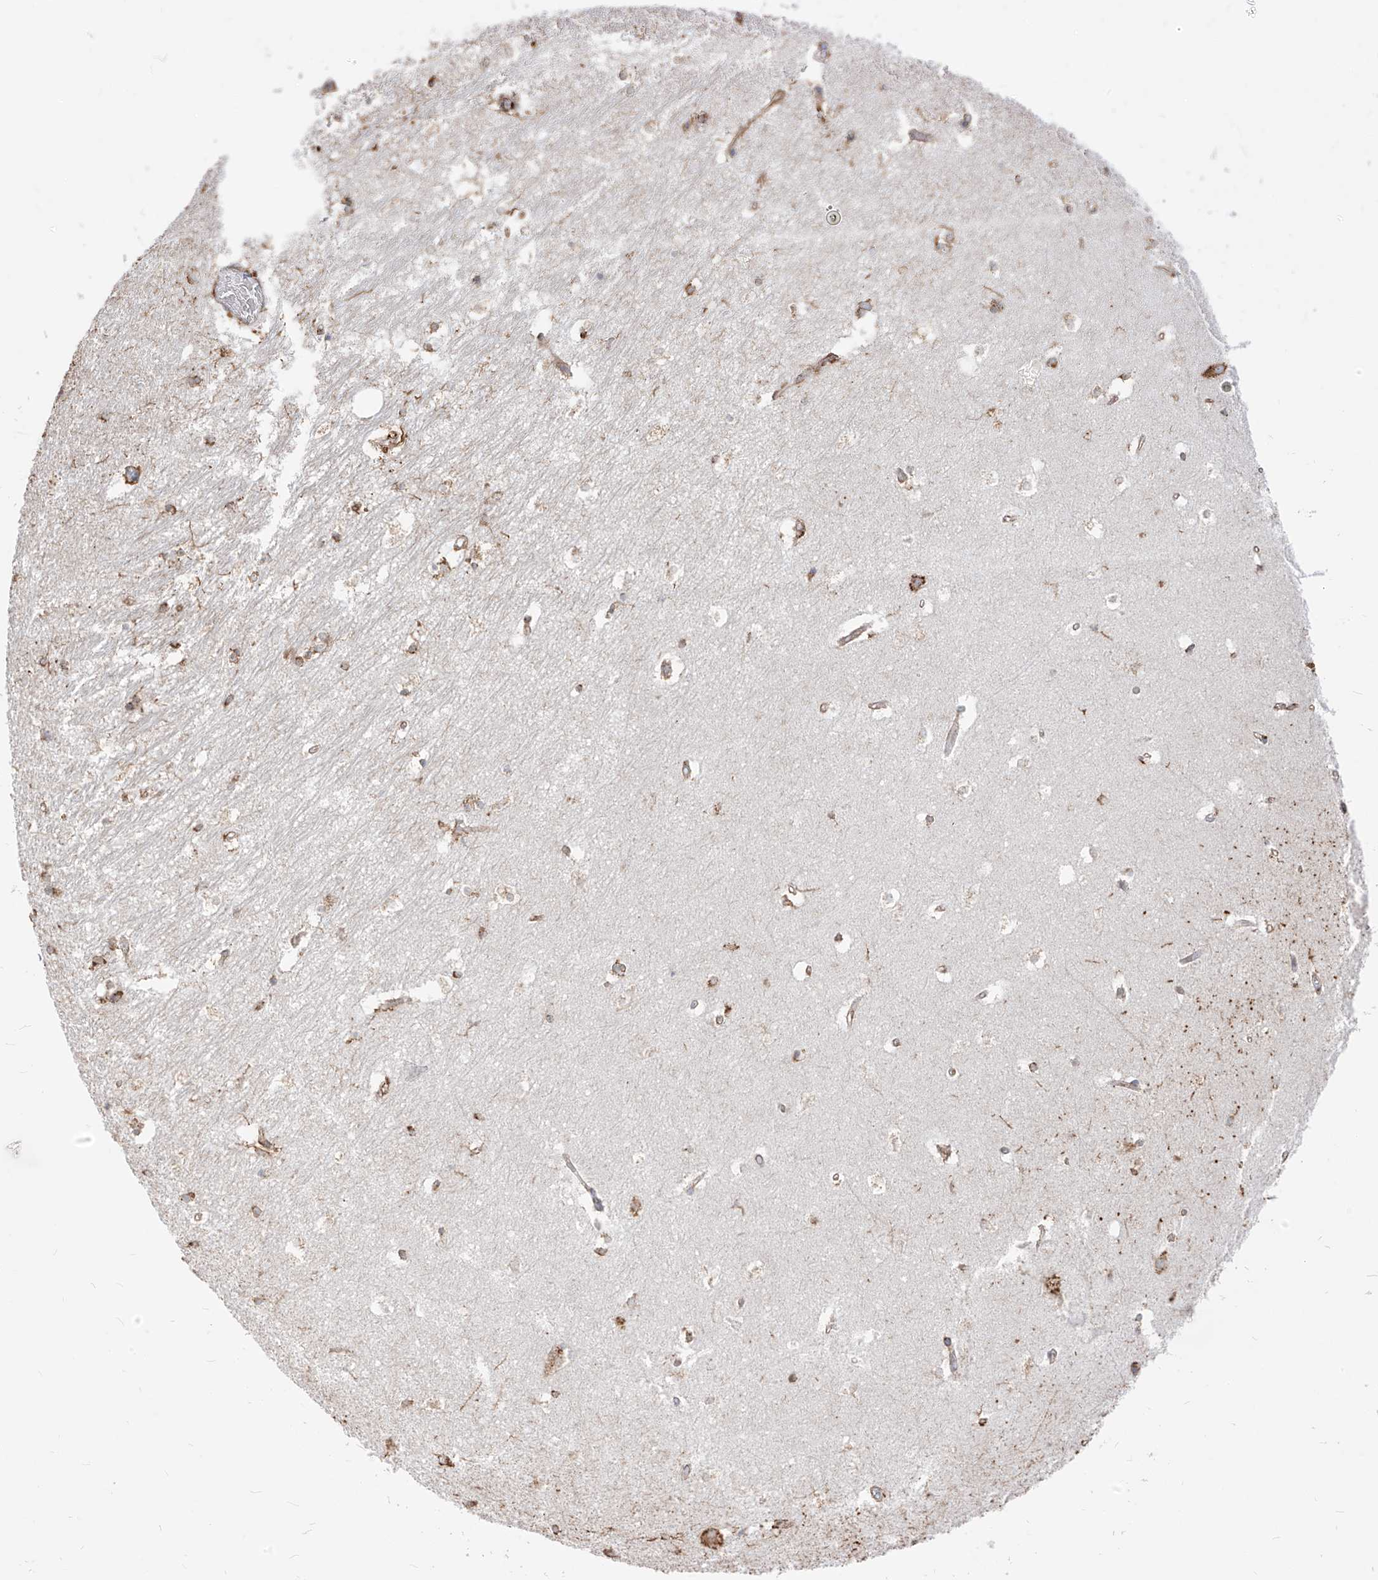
{"staining": {"intensity": "negative", "quantity": "none", "location": "none"}, "tissue": "hippocampus", "cell_type": "Glial cells", "image_type": "normal", "snomed": [{"axis": "morphology", "description": "Normal tissue, NOS"}, {"axis": "topography", "description": "Hippocampus"}], "caption": "Immunohistochemical staining of unremarkable hippocampus displays no significant positivity in glial cells.", "gene": "PDIA6", "patient": {"sex": "female", "age": 52}}